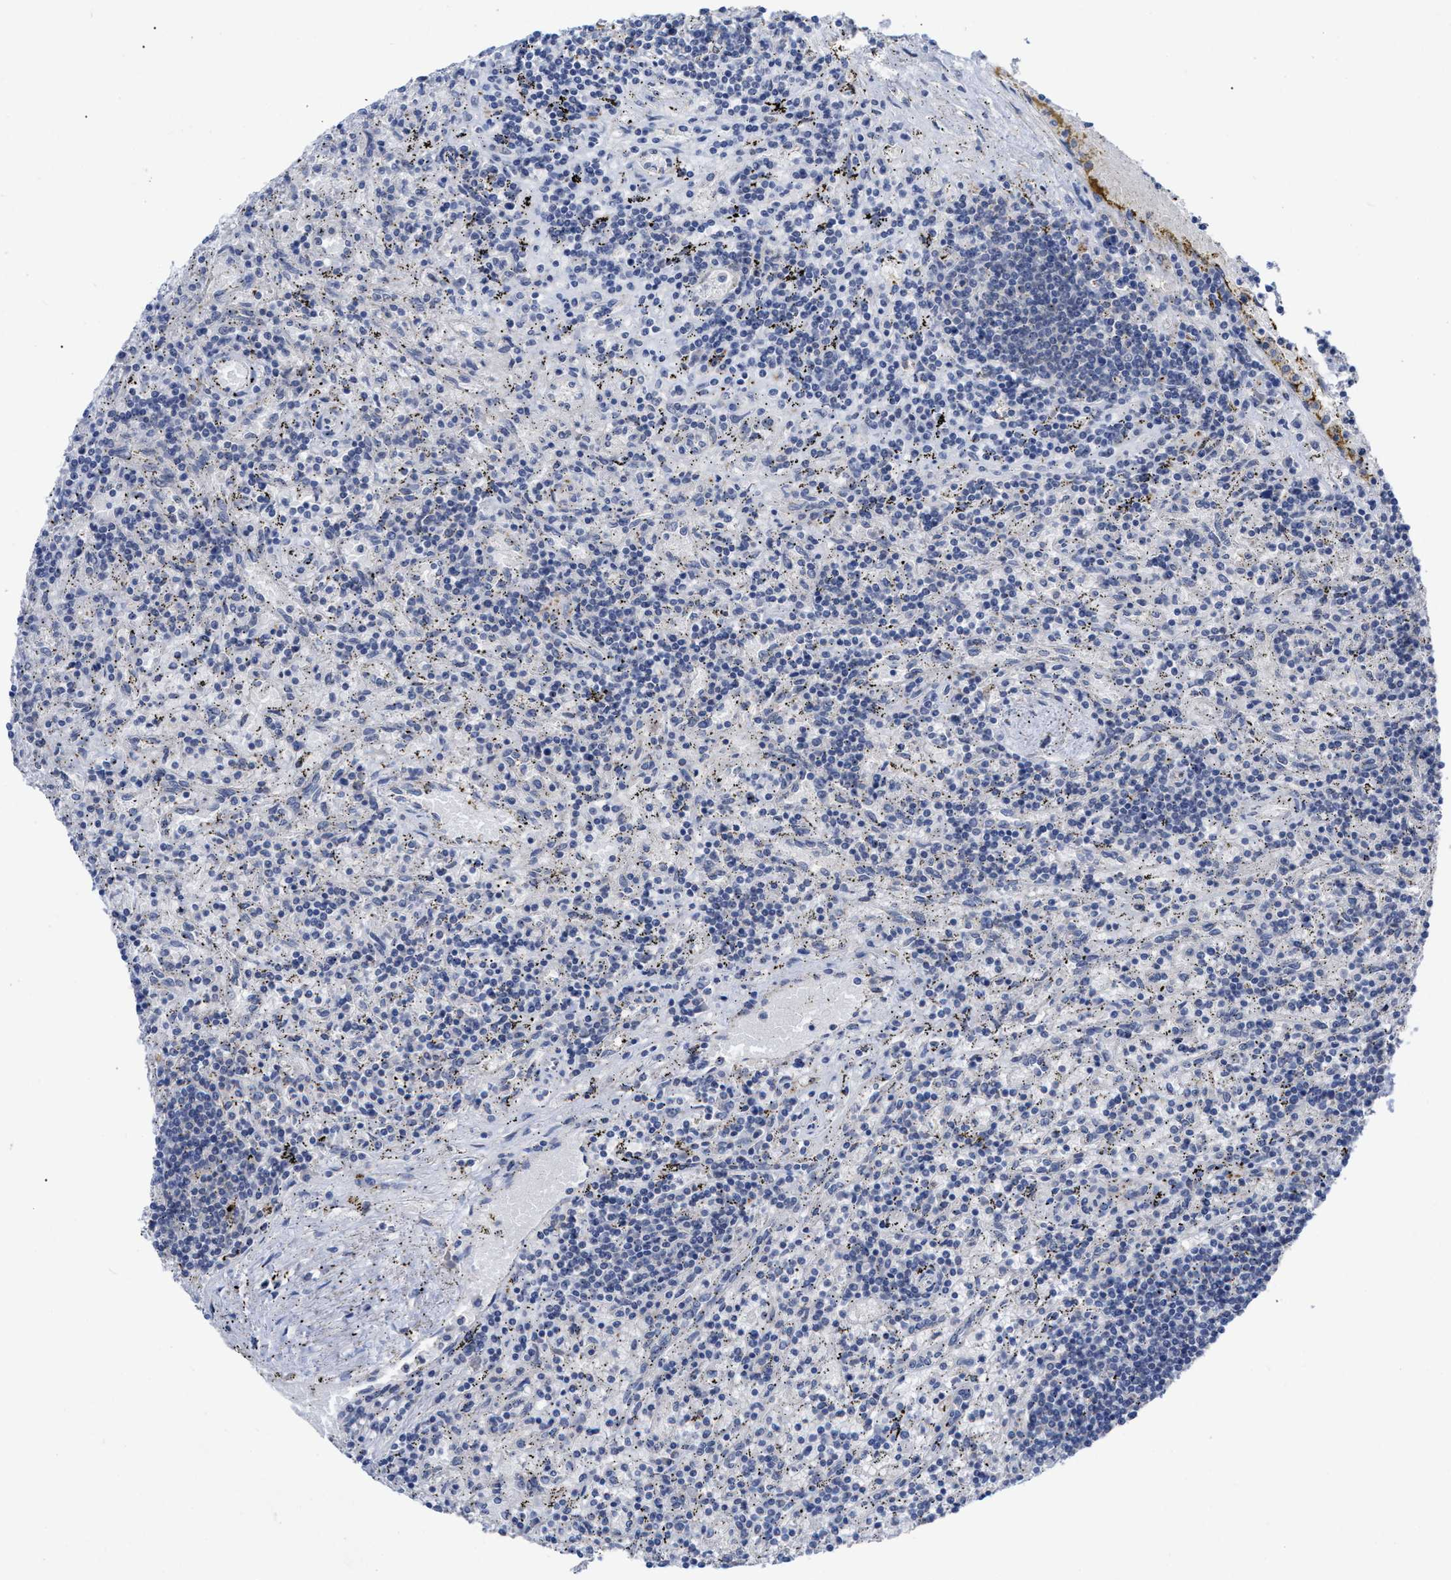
{"staining": {"intensity": "negative", "quantity": "none", "location": "none"}, "tissue": "lymphoma", "cell_type": "Tumor cells", "image_type": "cancer", "snomed": [{"axis": "morphology", "description": "Malignant lymphoma, non-Hodgkin's type, Low grade"}, {"axis": "topography", "description": "Spleen"}], "caption": "Low-grade malignant lymphoma, non-Hodgkin's type stained for a protein using immunohistochemistry (IHC) exhibits no positivity tumor cells.", "gene": "UPF1", "patient": {"sex": "male", "age": 76}}